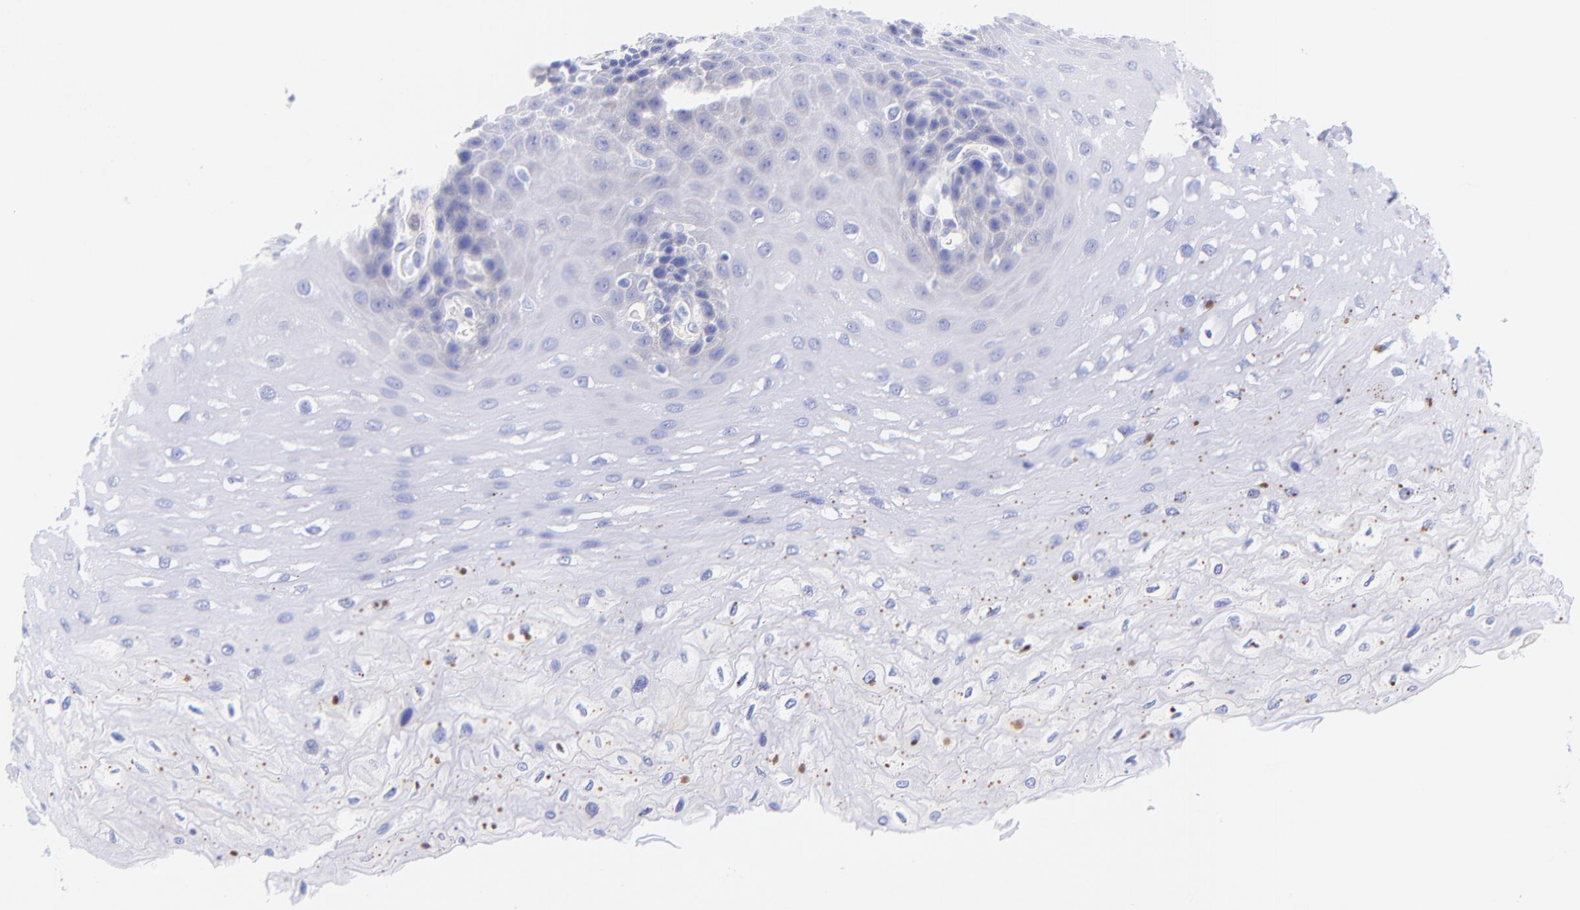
{"staining": {"intensity": "negative", "quantity": "none", "location": "none"}, "tissue": "esophagus", "cell_type": "Squamous epithelial cells", "image_type": "normal", "snomed": [{"axis": "morphology", "description": "Normal tissue, NOS"}, {"axis": "topography", "description": "Esophagus"}], "caption": "This is a photomicrograph of immunohistochemistry staining of benign esophagus, which shows no staining in squamous epithelial cells. Brightfield microscopy of IHC stained with DAB (3,3'-diaminobenzidine) (brown) and hematoxylin (blue), captured at high magnification.", "gene": "GPHN", "patient": {"sex": "female", "age": 72}}